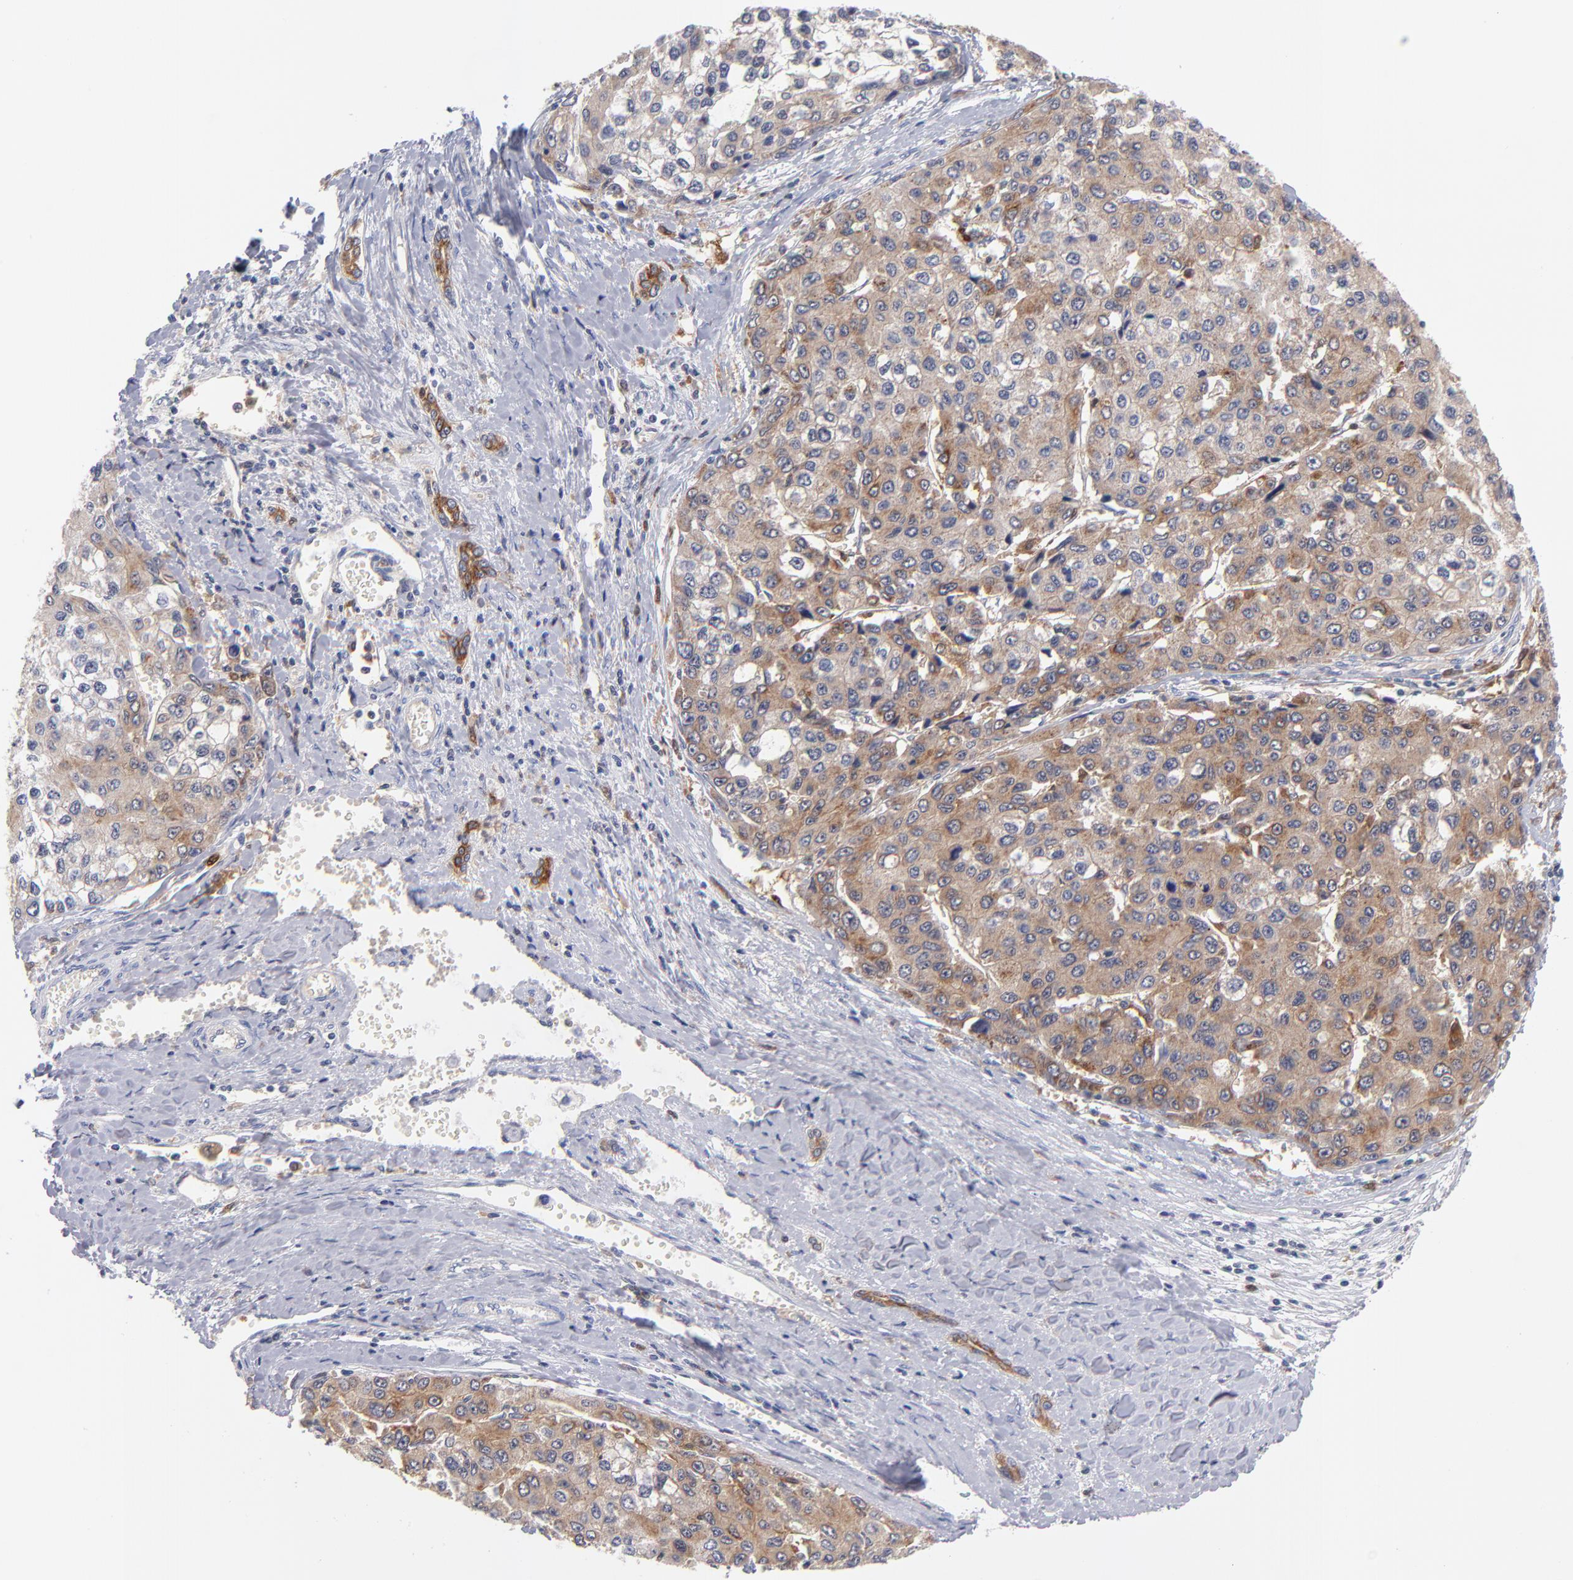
{"staining": {"intensity": "weak", "quantity": ">75%", "location": "cytoplasmic/membranous"}, "tissue": "liver cancer", "cell_type": "Tumor cells", "image_type": "cancer", "snomed": [{"axis": "morphology", "description": "Carcinoma, Hepatocellular, NOS"}, {"axis": "topography", "description": "Liver"}], "caption": "Human liver hepatocellular carcinoma stained with a brown dye demonstrates weak cytoplasmic/membranous positive expression in about >75% of tumor cells.", "gene": "BID", "patient": {"sex": "female", "age": 66}}